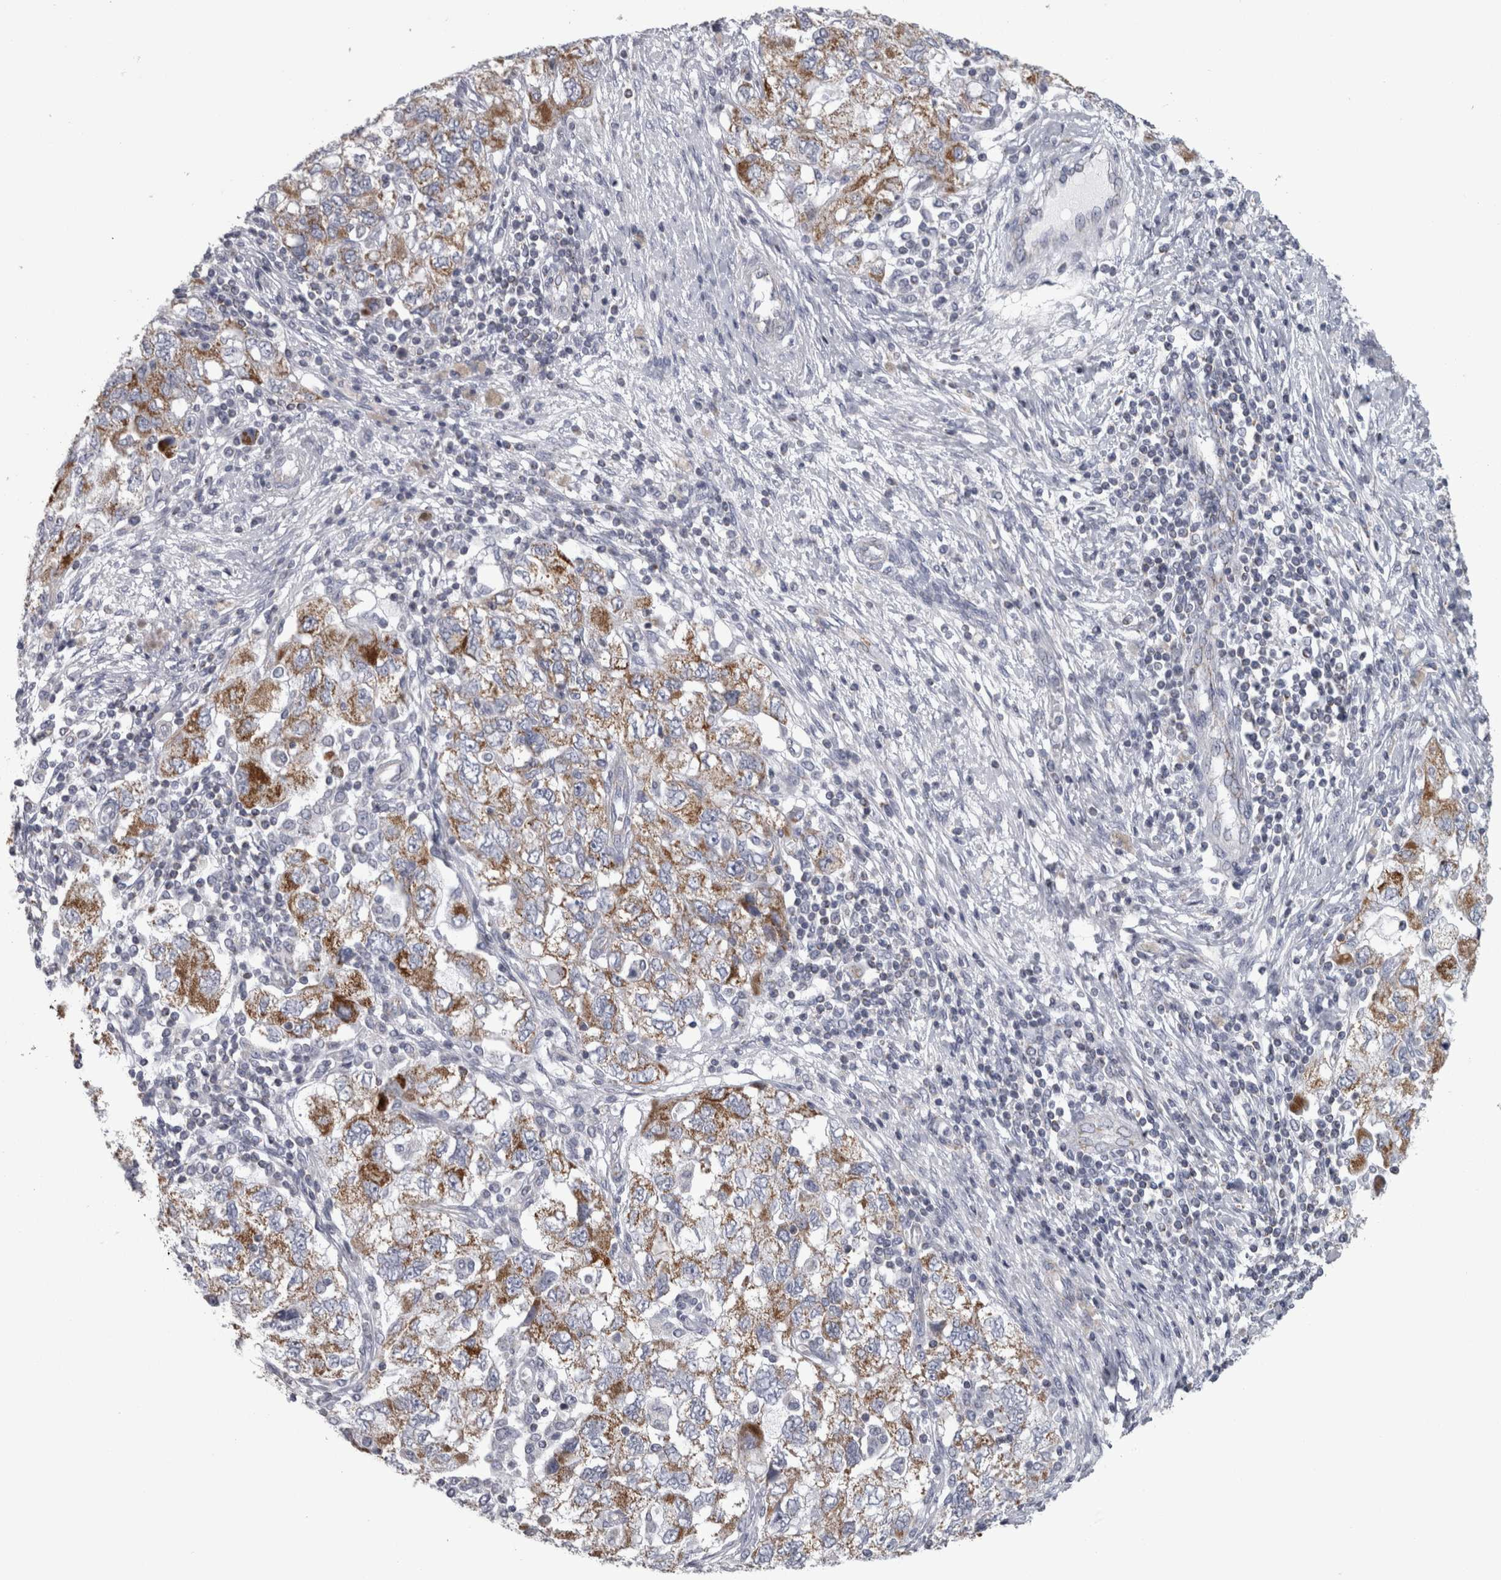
{"staining": {"intensity": "moderate", "quantity": ">75%", "location": "cytoplasmic/membranous"}, "tissue": "ovarian cancer", "cell_type": "Tumor cells", "image_type": "cancer", "snomed": [{"axis": "morphology", "description": "Carcinoma, NOS"}, {"axis": "morphology", "description": "Cystadenocarcinoma, serous, NOS"}, {"axis": "topography", "description": "Ovary"}], "caption": "IHC of ovarian carcinoma displays medium levels of moderate cytoplasmic/membranous positivity in approximately >75% of tumor cells.", "gene": "DBT", "patient": {"sex": "female", "age": 69}}